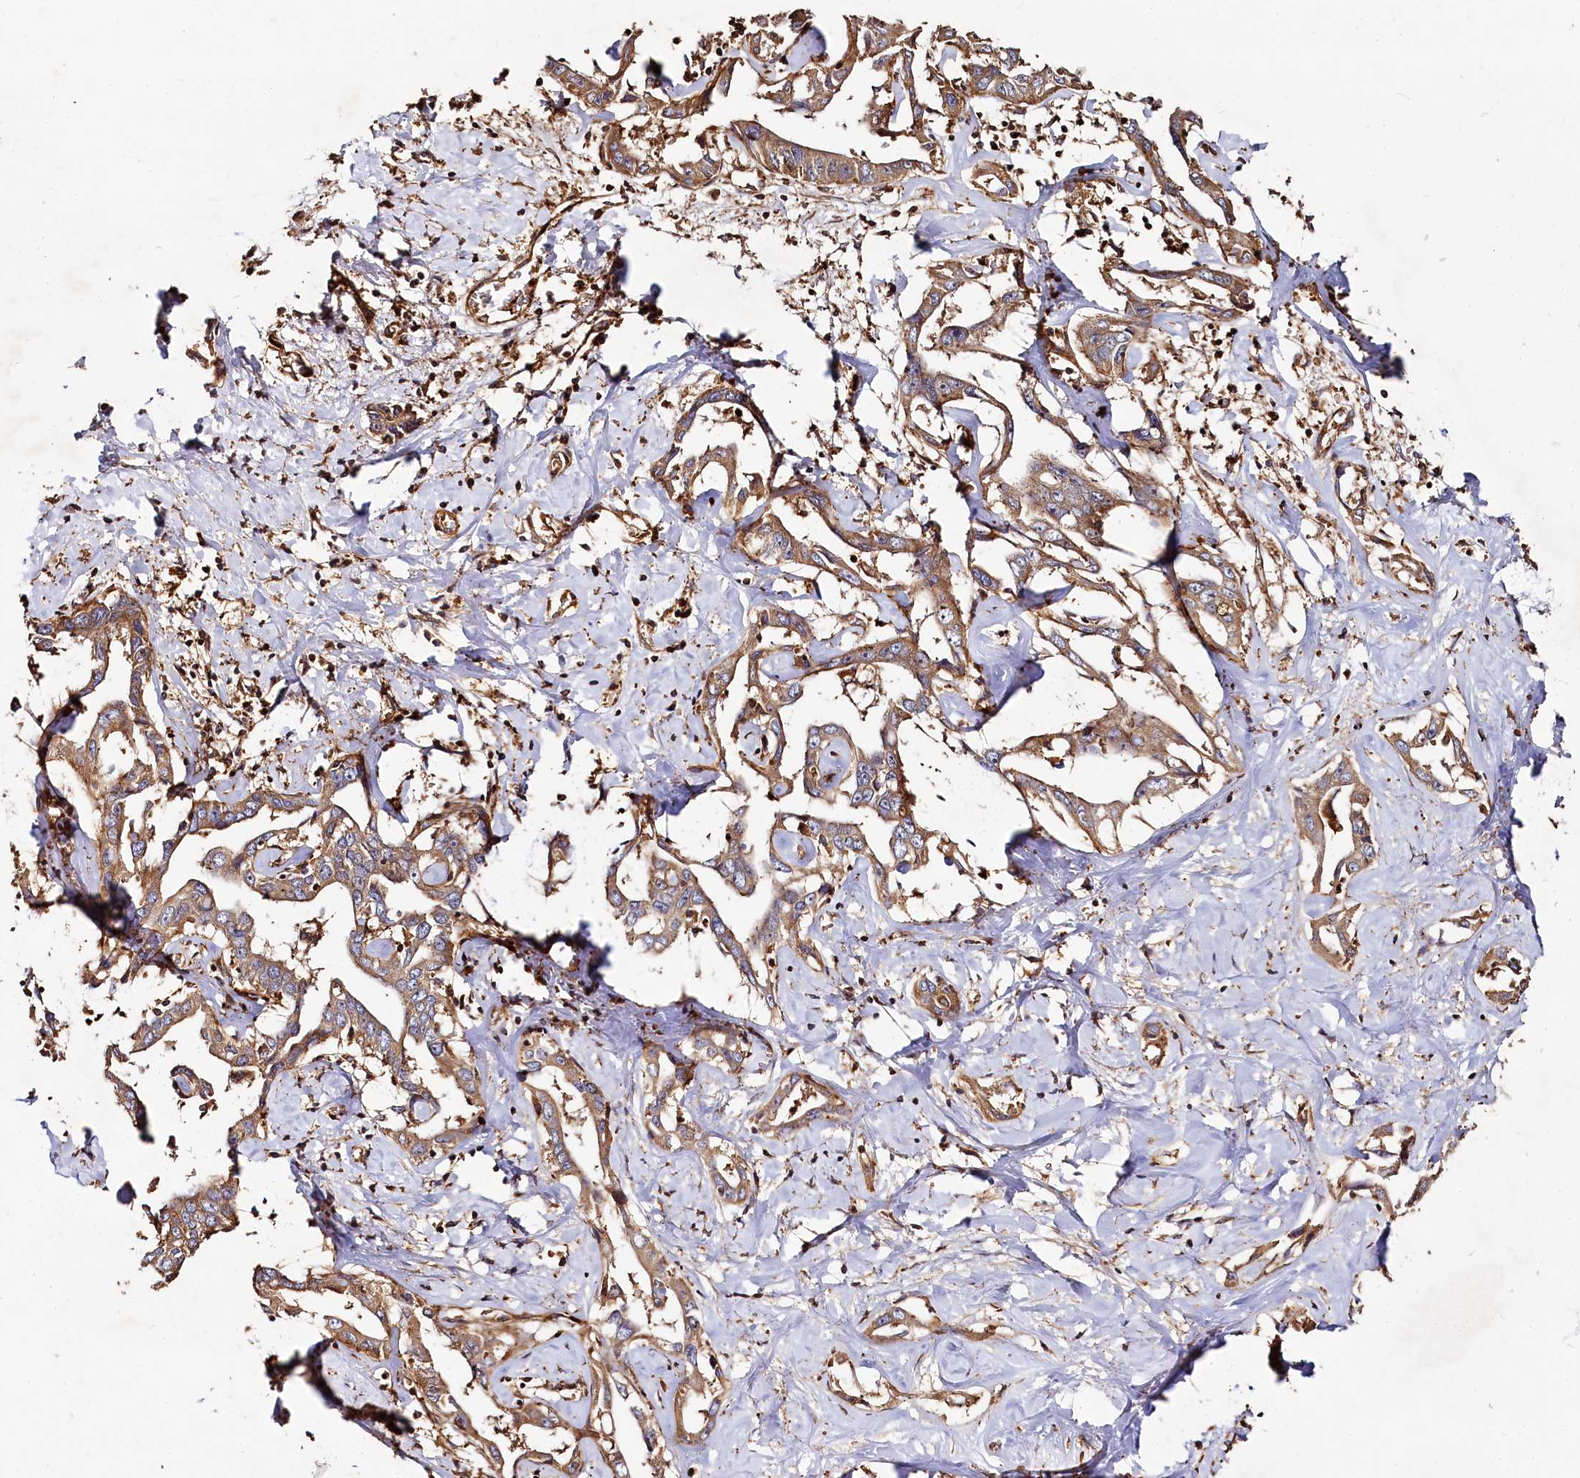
{"staining": {"intensity": "moderate", "quantity": ">75%", "location": "cytoplasmic/membranous"}, "tissue": "liver cancer", "cell_type": "Tumor cells", "image_type": "cancer", "snomed": [{"axis": "morphology", "description": "Cholangiocarcinoma"}, {"axis": "topography", "description": "Liver"}], "caption": "Human liver cancer (cholangiocarcinoma) stained for a protein (brown) reveals moderate cytoplasmic/membranous positive expression in approximately >75% of tumor cells.", "gene": "WDR73", "patient": {"sex": "male", "age": 59}}